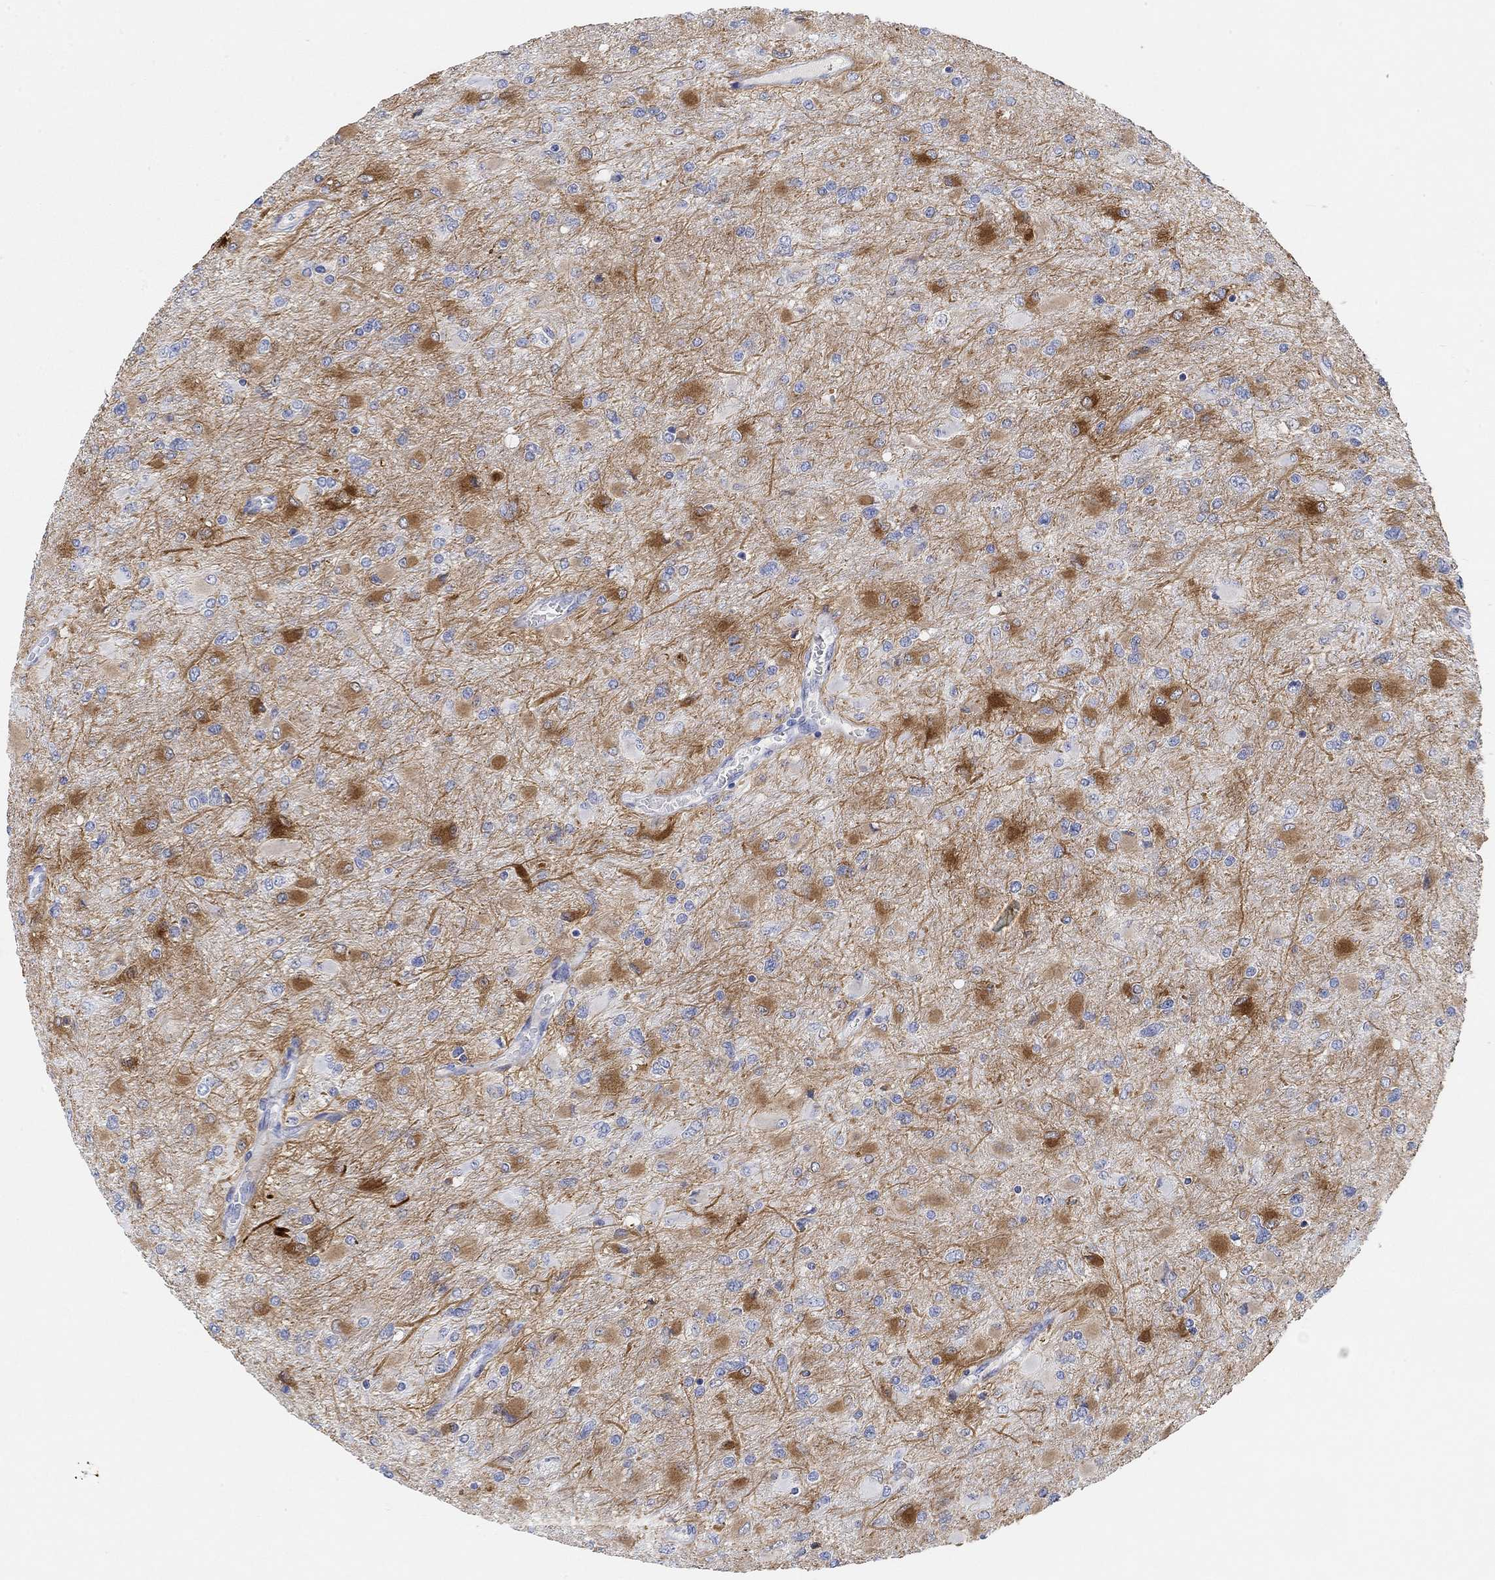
{"staining": {"intensity": "moderate", "quantity": "25%-75%", "location": "cytoplasmic/membranous"}, "tissue": "glioma", "cell_type": "Tumor cells", "image_type": "cancer", "snomed": [{"axis": "morphology", "description": "Glioma, malignant, High grade"}, {"axis": "topography", "description": "Cerebral cortex"}], "caption": "Brown immunohistochemical staining in human malignant glioma (high-grade) displays moderate cytoplasmic/membranous staining in about 25%-75% of tumor cells. (IHC, brightfield microscopy, high magnification).", "gene": "VAT1L", "patient": {"sex": "female", "age": 36}}